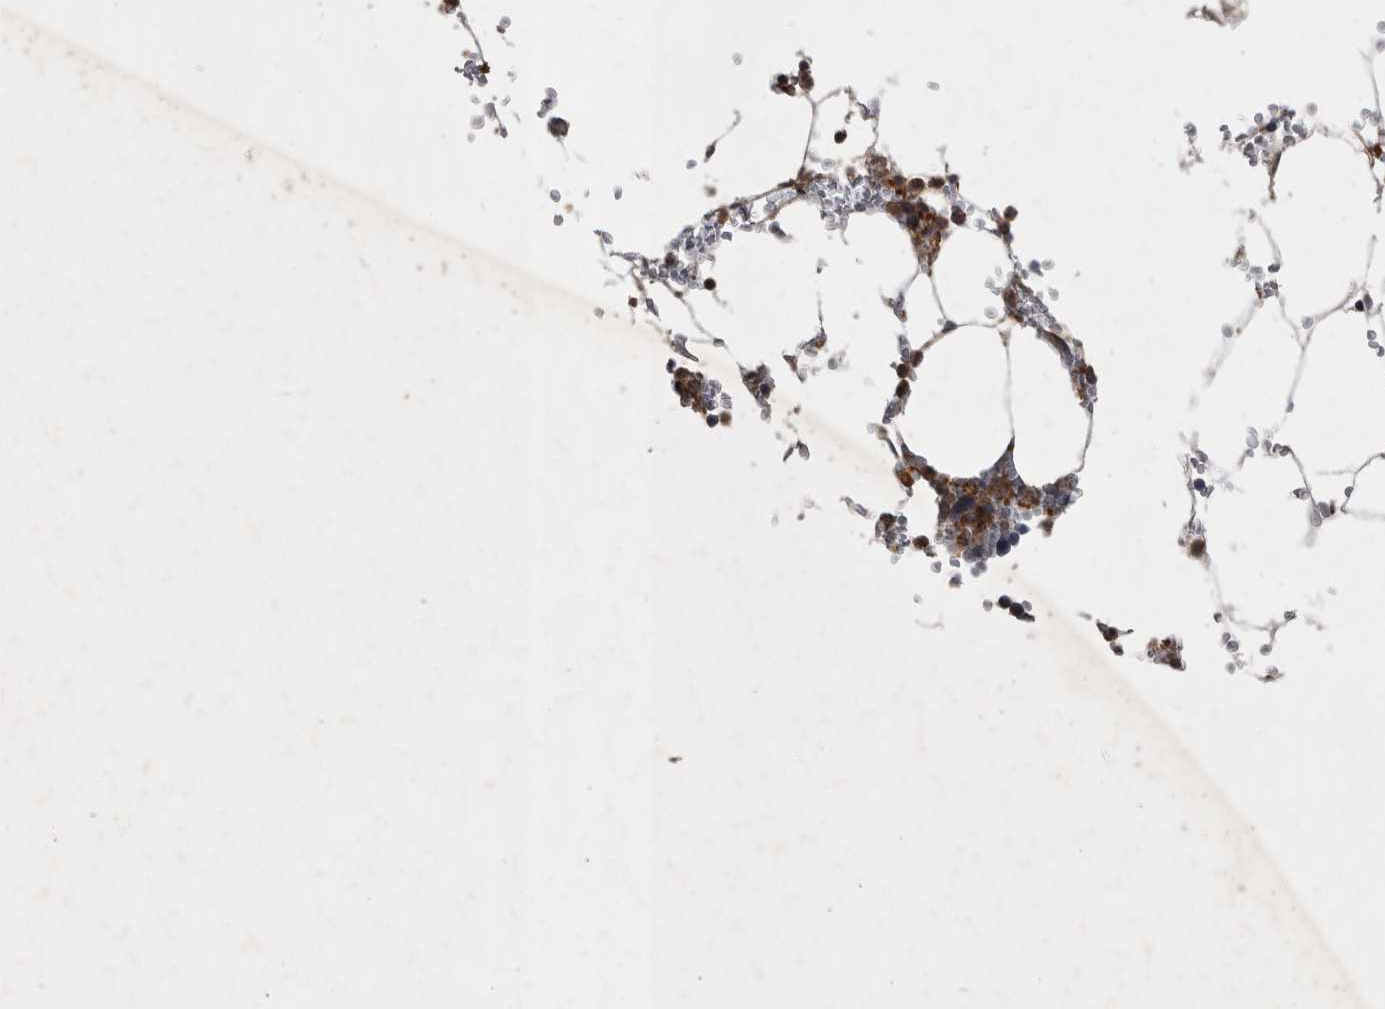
{"staining": {"intensity": "moderate", "quantity": "25%-75%", "location": "cytoplasmic/membranous"}, "tissue": "bone marrow", "cell_type": "Hematopoietic cells", "image_type": "normal", "snomed": [{"axis": "morphology", "description": "Normal tissue, NOS"}, {"axis": "topography", "description": "Bone marrow"}], "caption": "Protein expression analysis of normal bone marrow shows moderate cytoplasmic/membranous expression in approximately 25%-75% of hematopoietic cells.", "gene": "SPATA48", "patient": {"sex": "male", "age": 70}}